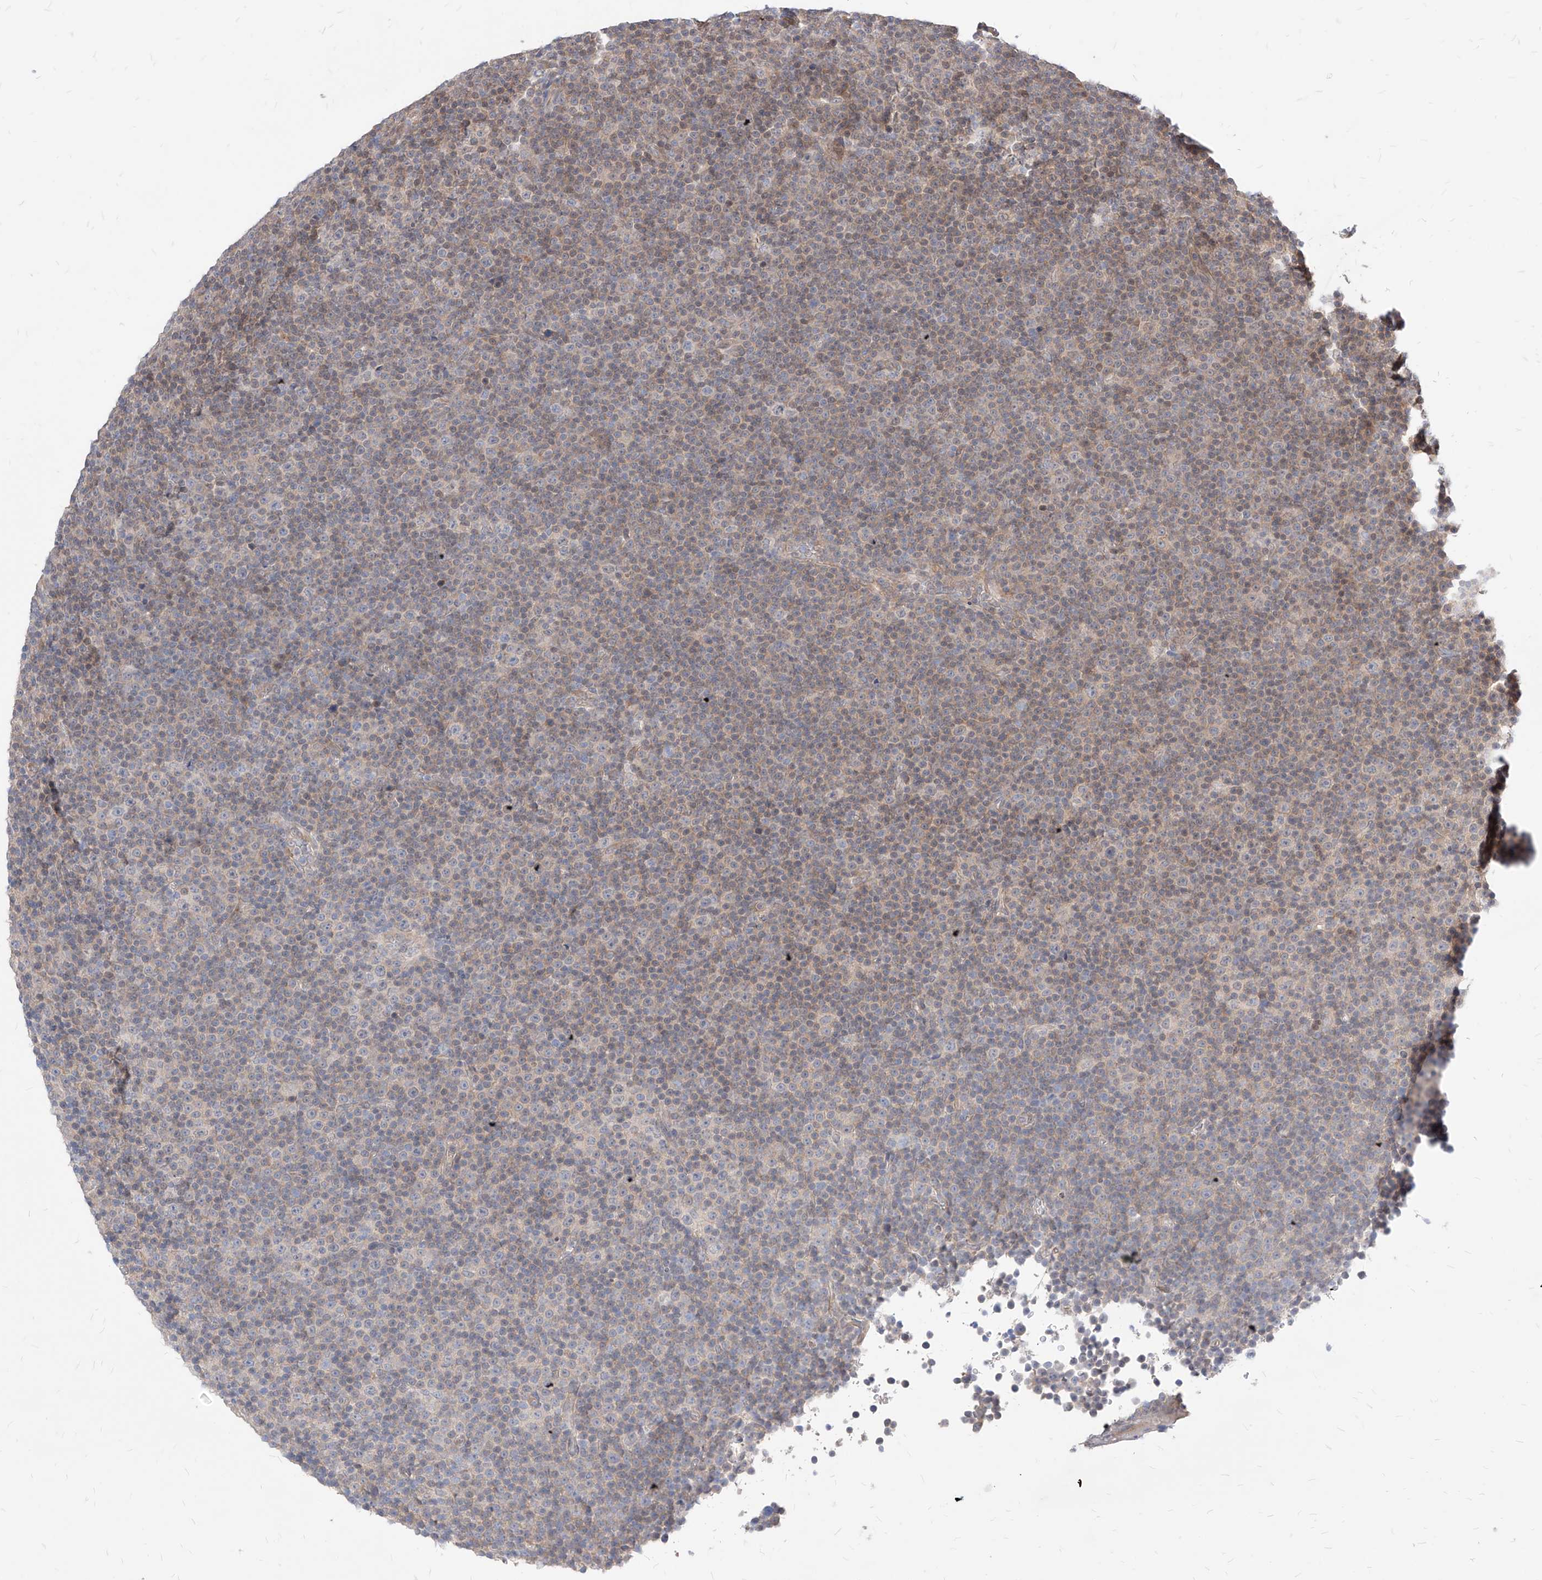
{"staining": {"intensity": "negative", "quantity": "none", "location": "none"}, "tissue": "lymphoma", "cell_type": "Tumor cells", "image_type": "cancer", "snomed": [{"axis": "morphology", "description": "Malignant lymphoma, non-Hodgkin's type, Low grade"}, {"axis": "topography", "description": "Lymph node"}], "caption": "DAB (3,3'-diaminobenzidine) immunohistochemical staining of human lymphoma reveals no significant staining in tumor cells.", "gene": "TSNAX", "patient": {"sex": "female", "age": 67}}